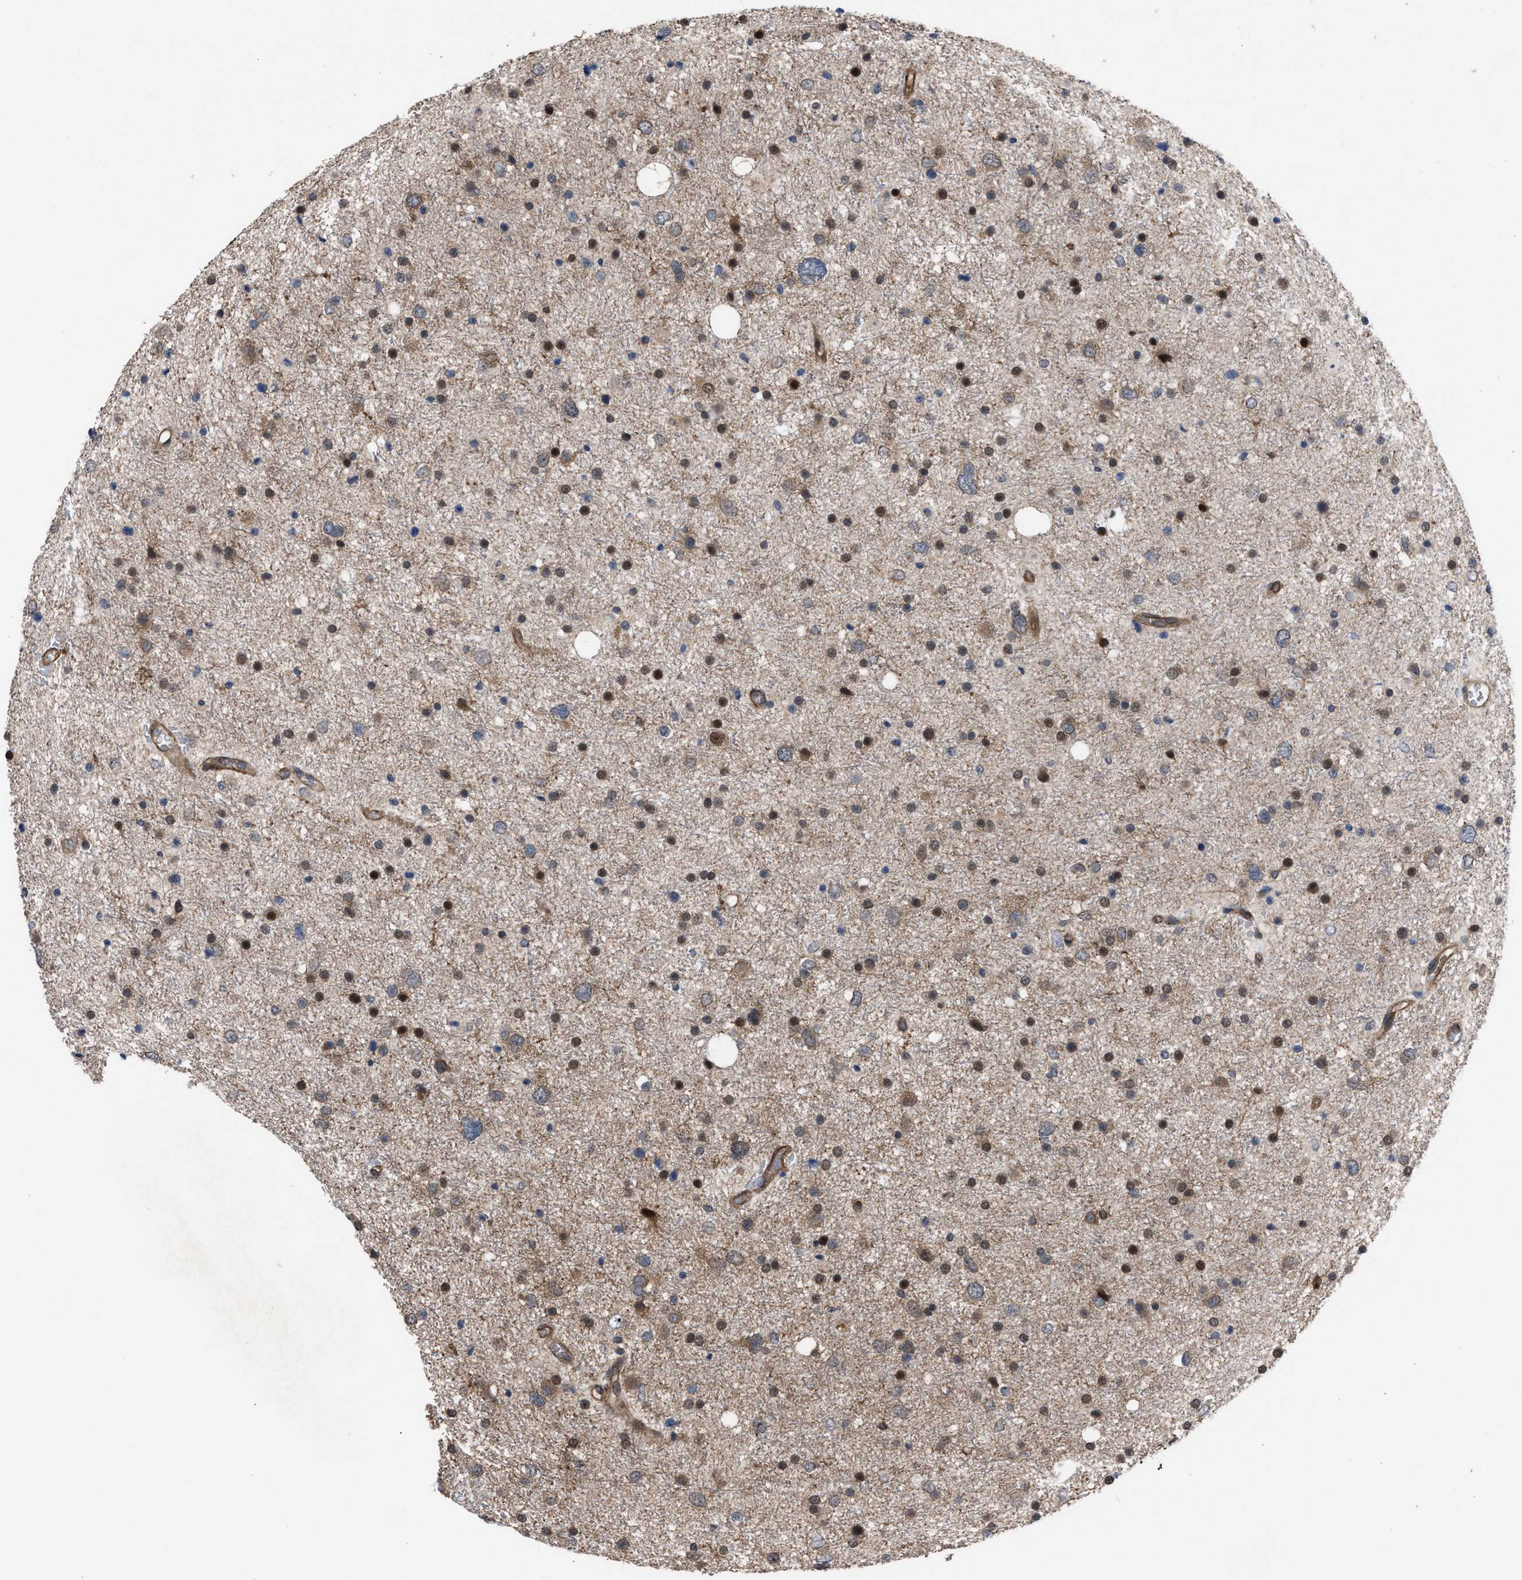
{"staining": {"intensity": "moderate", "quantity": "25%-75%", "location": "cytoplasmic/membranous,nuclear"}, "tissue": "glioma", "cell_type": "Tumor cells", "image_type": "cancer", "snomed": [{"axis": "morphology", "description": "Glioma, malignant, Low grade"}, {"axis": "topography", "description": "Brain"}], "caption": "IHC histopathology image of neoplastic tissue: human malignant glioma (low-grade) stained using IHC reveals medium levels of moderate protein expression localized specifically in the cytoplasmic/membranous and nuclear of tumor cells, appearing as a cytoplasmic/membranous and nuclear brown color.", "gene": "TP53BP2", "patient": {"sex": "female", "age": 37}}